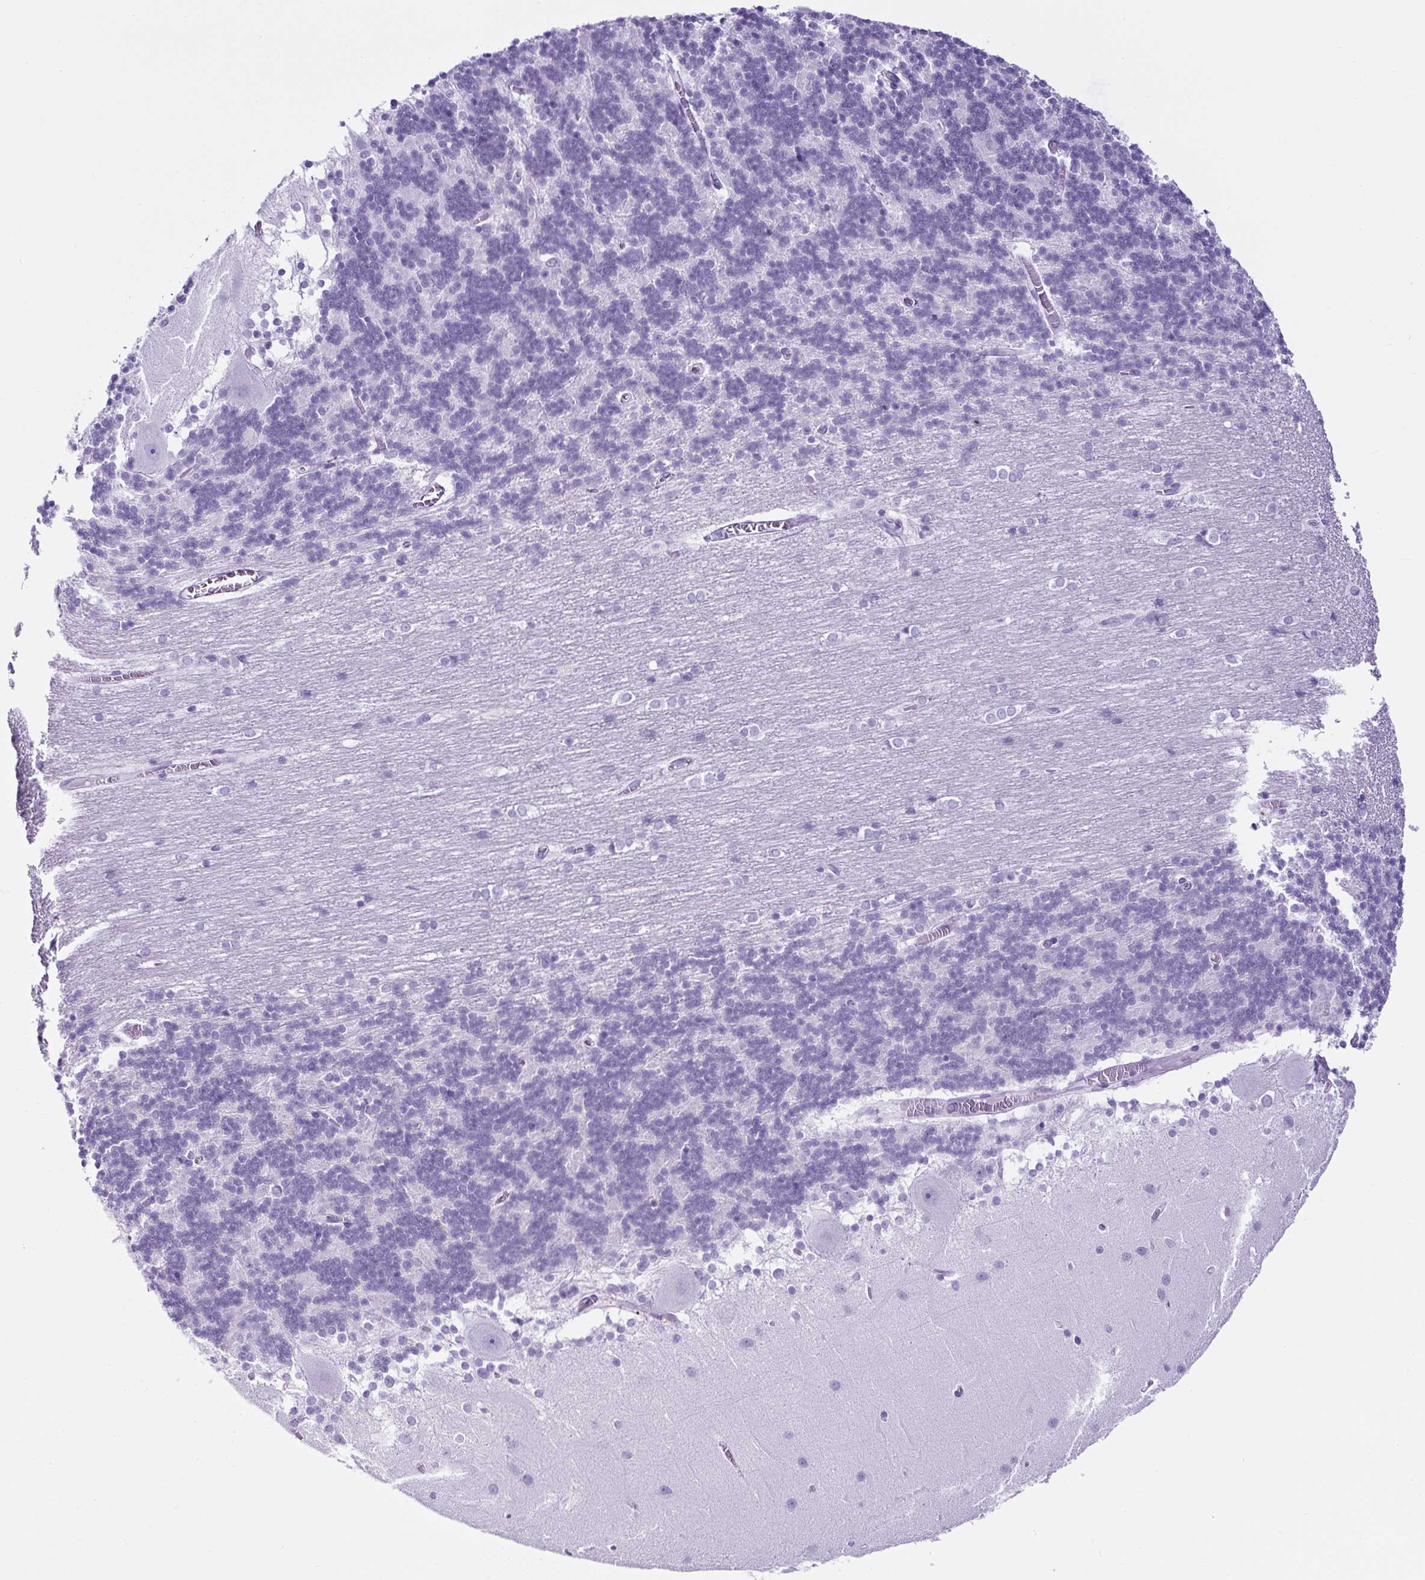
{"staining": {"intensity": "negative", "quantity": "none", "location": "none"}, "tissue": "cerebellum", "cell_type": "Cells in granular layer", "image_type": "normal", "snomed": [{"axis": "morphology", "description": "Normal tissue, NOS"}, {"axis": "topography", "description": "Cerebellum"}], "caption": "The immunohistochemistry (IHC) image has no significant positivity in cells in granular layer of cerebellum. The staining was performed using DAB to visualize the protein expression in brown, while the nuclei were stained in blue with hematoxylin (Magnification: 20x).", "gene": "TMEM200B", "patient": {"sex": "female", "age": 54}}